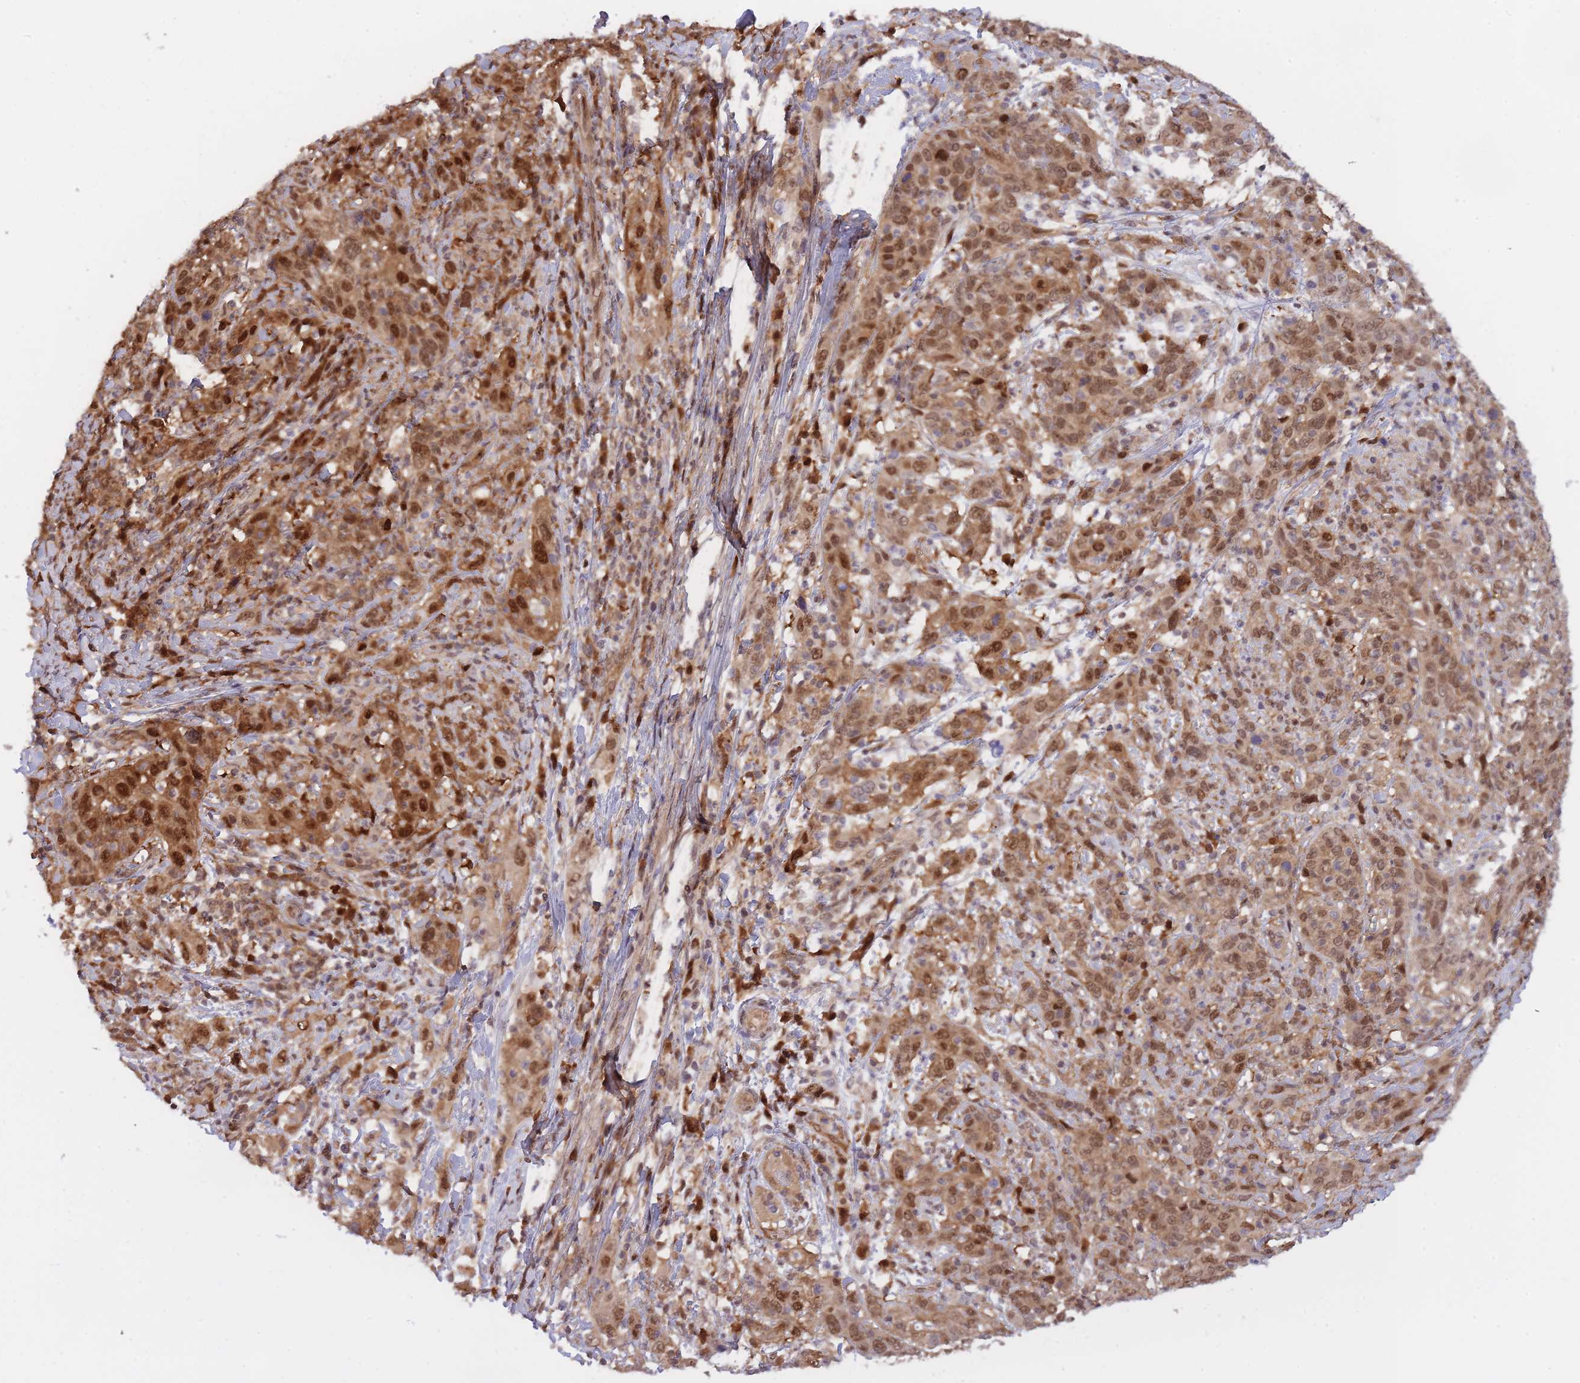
{"staining": {"intensity": "moderate", "quantity": ">75%", "location": "cytoplasmic/membranous,nuclear"}, "tissue": "cervical cancer", "cell_type": "Tumor cells", "image_type": "cancer", "snomed": [{"axis": "morphology", "description": "Squamous cell carcinoma, NOS"}, {"axis": "topography", "description": "Cervix"}], "caption": "Protein expression analysis of cervical cancer demonstrates moderate cytoplasmic/membranous and nuclear positivity in approximately >75% of tumor cells.", "gene": "NSFL1C", "patient": {"sex": "female", "age": 46}}